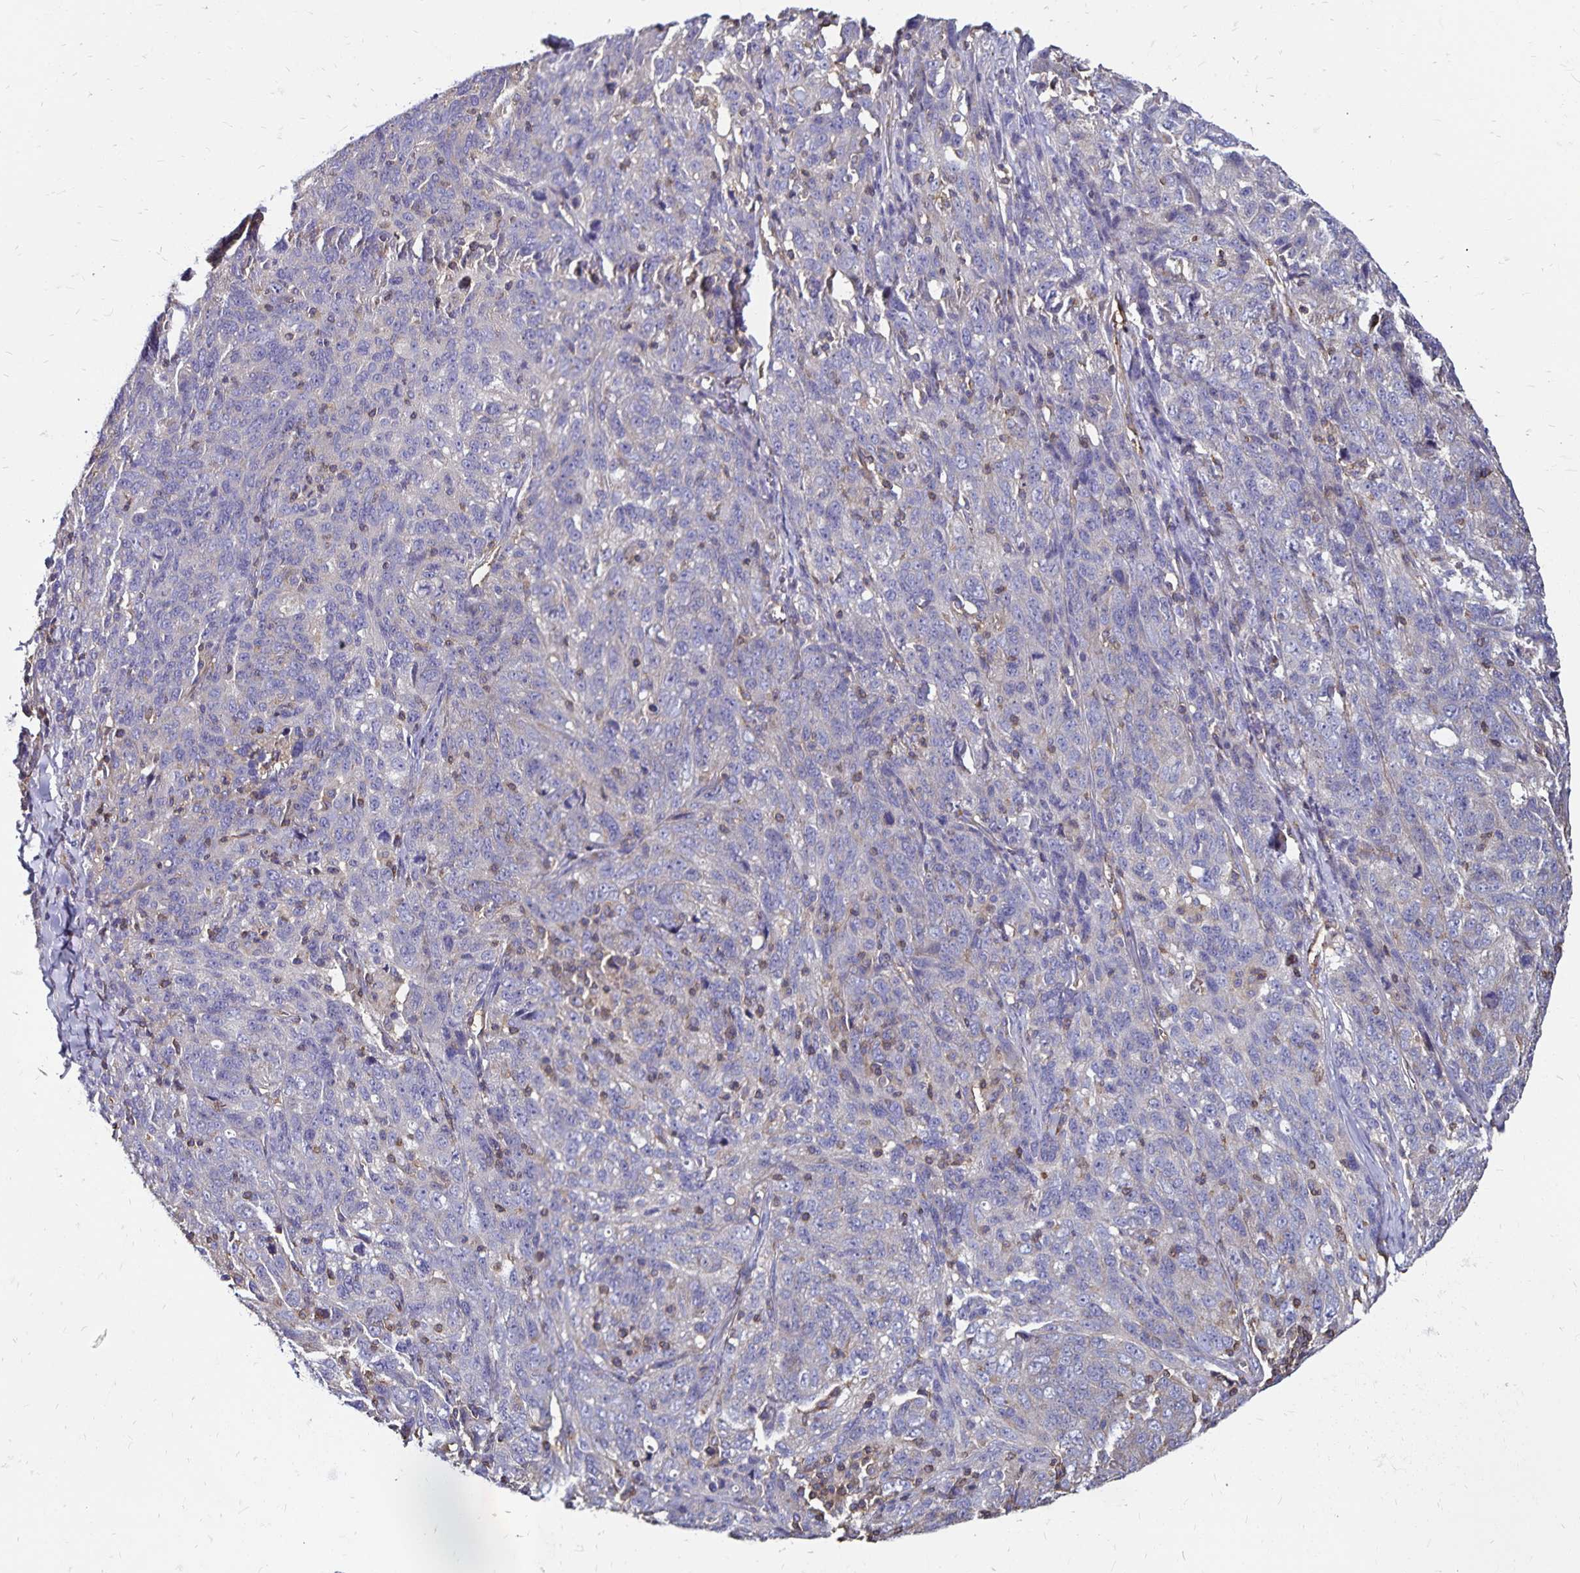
{"staining": {"intensity": "negative", "quantity": "none", "location": "none"}, "tissue": "ovarian cancer", "cell_type": "Tumor cells", "image_type": "cancer", "snomed": [{"axis": "morphology", "description": "Cystadenocarcinoma, serous, NOS"}, {"axis": "topography", "description": "Ovary"}], "caption": "Ovarian serous cystadenocarcinoma was stained to show a protein in brown. There is no significant expression in tumor cells. (DAB IHC with hematoxylin counter stain).", "gene": "RPRML", "patient": {"sex": "female", "age": 71}}